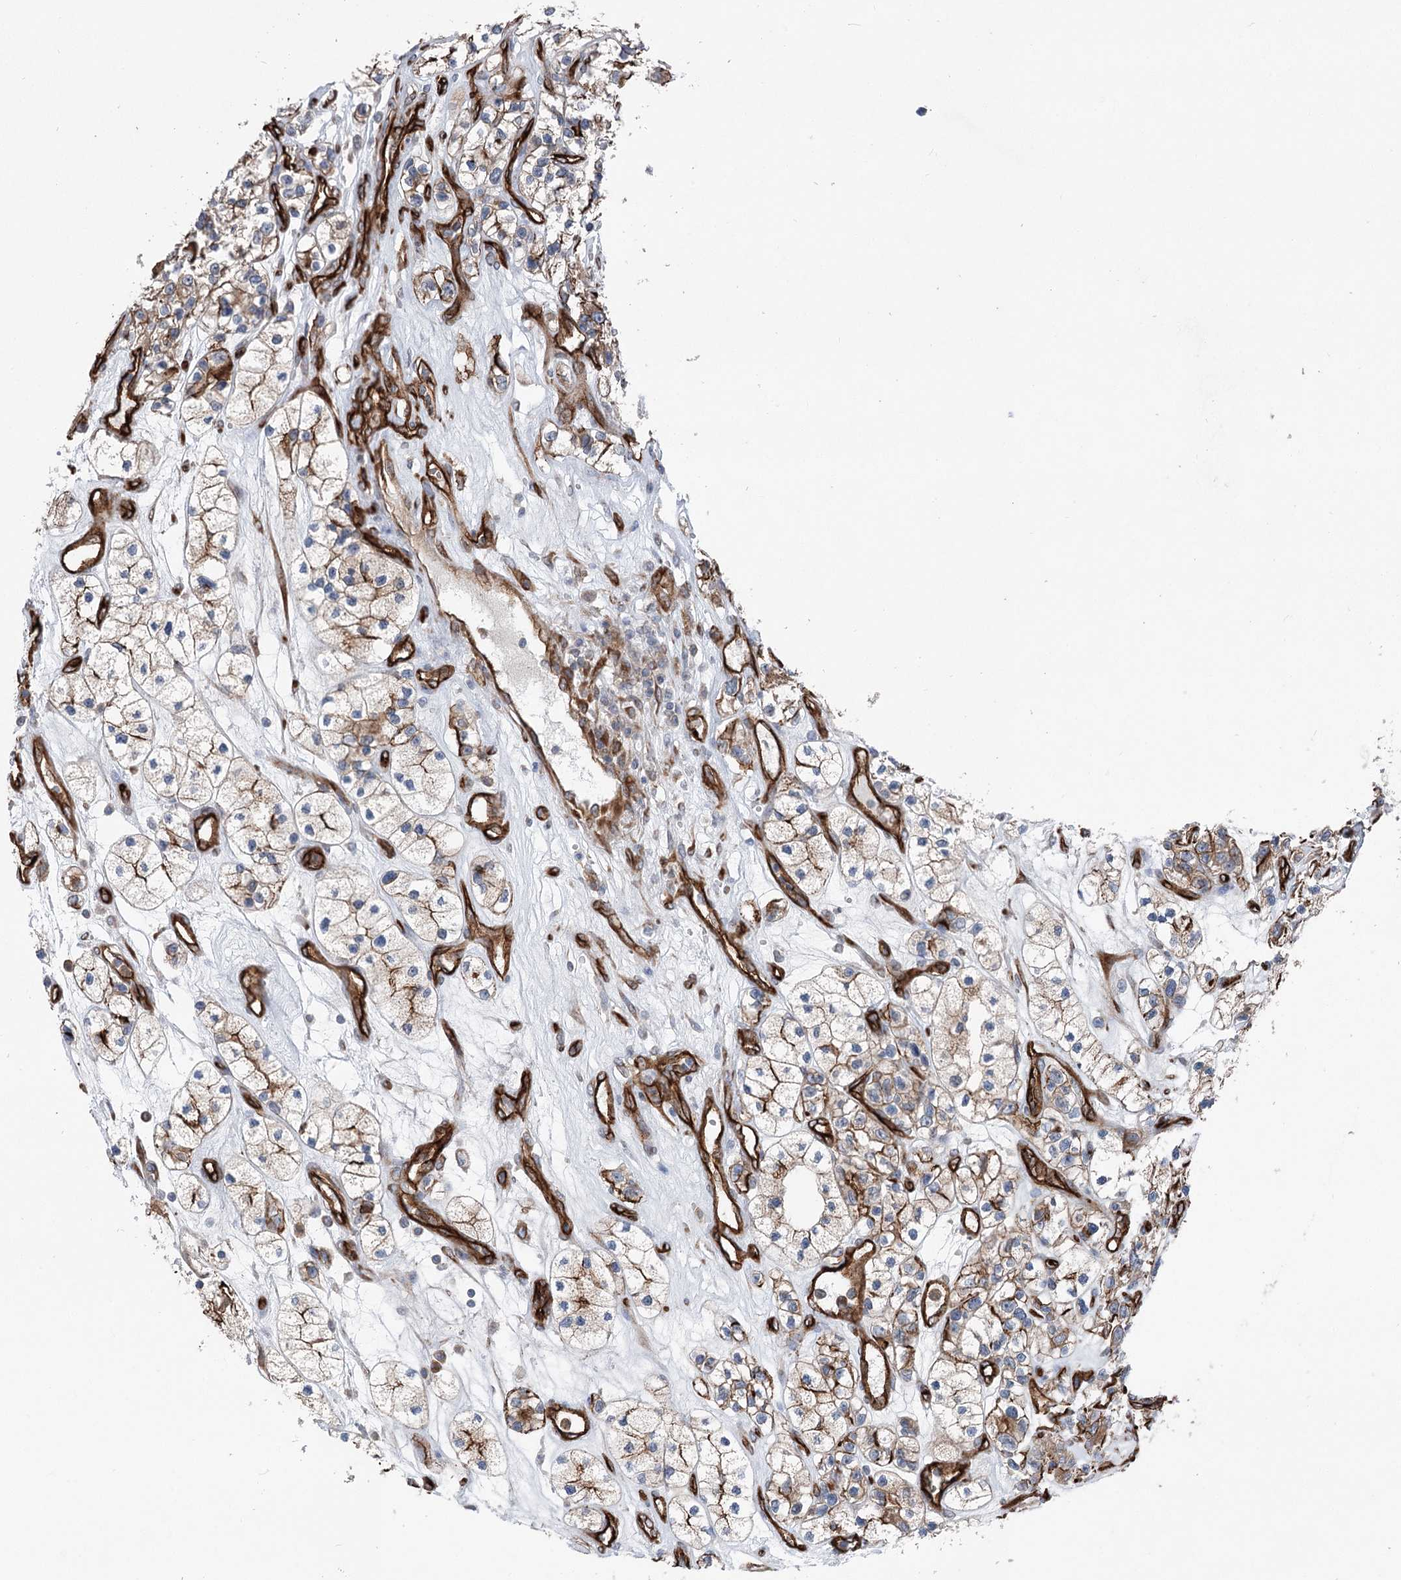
{"staining": {"intensity": "moderate", "quantity": "<25%", "location": "cytoplasmic/membranous"}, "tissue": "renal cancer", "cell_type": "Tumor cells", "image_type": "cancer", "snomed": [{"axis": "morphology", "description": "Adenocarcinoma, NOS"}, {"axis": "topography", "description": "Kidney"}], "caption": "Renal cancer tissue displays moderate cytoplasmic/membranous staining in about <25% of tumor cells The protein of interest is shown in brown color, while the nuclei are stained blue.", "gene": "MTPAP", "patient": {"sex": "female", "age": 57}}